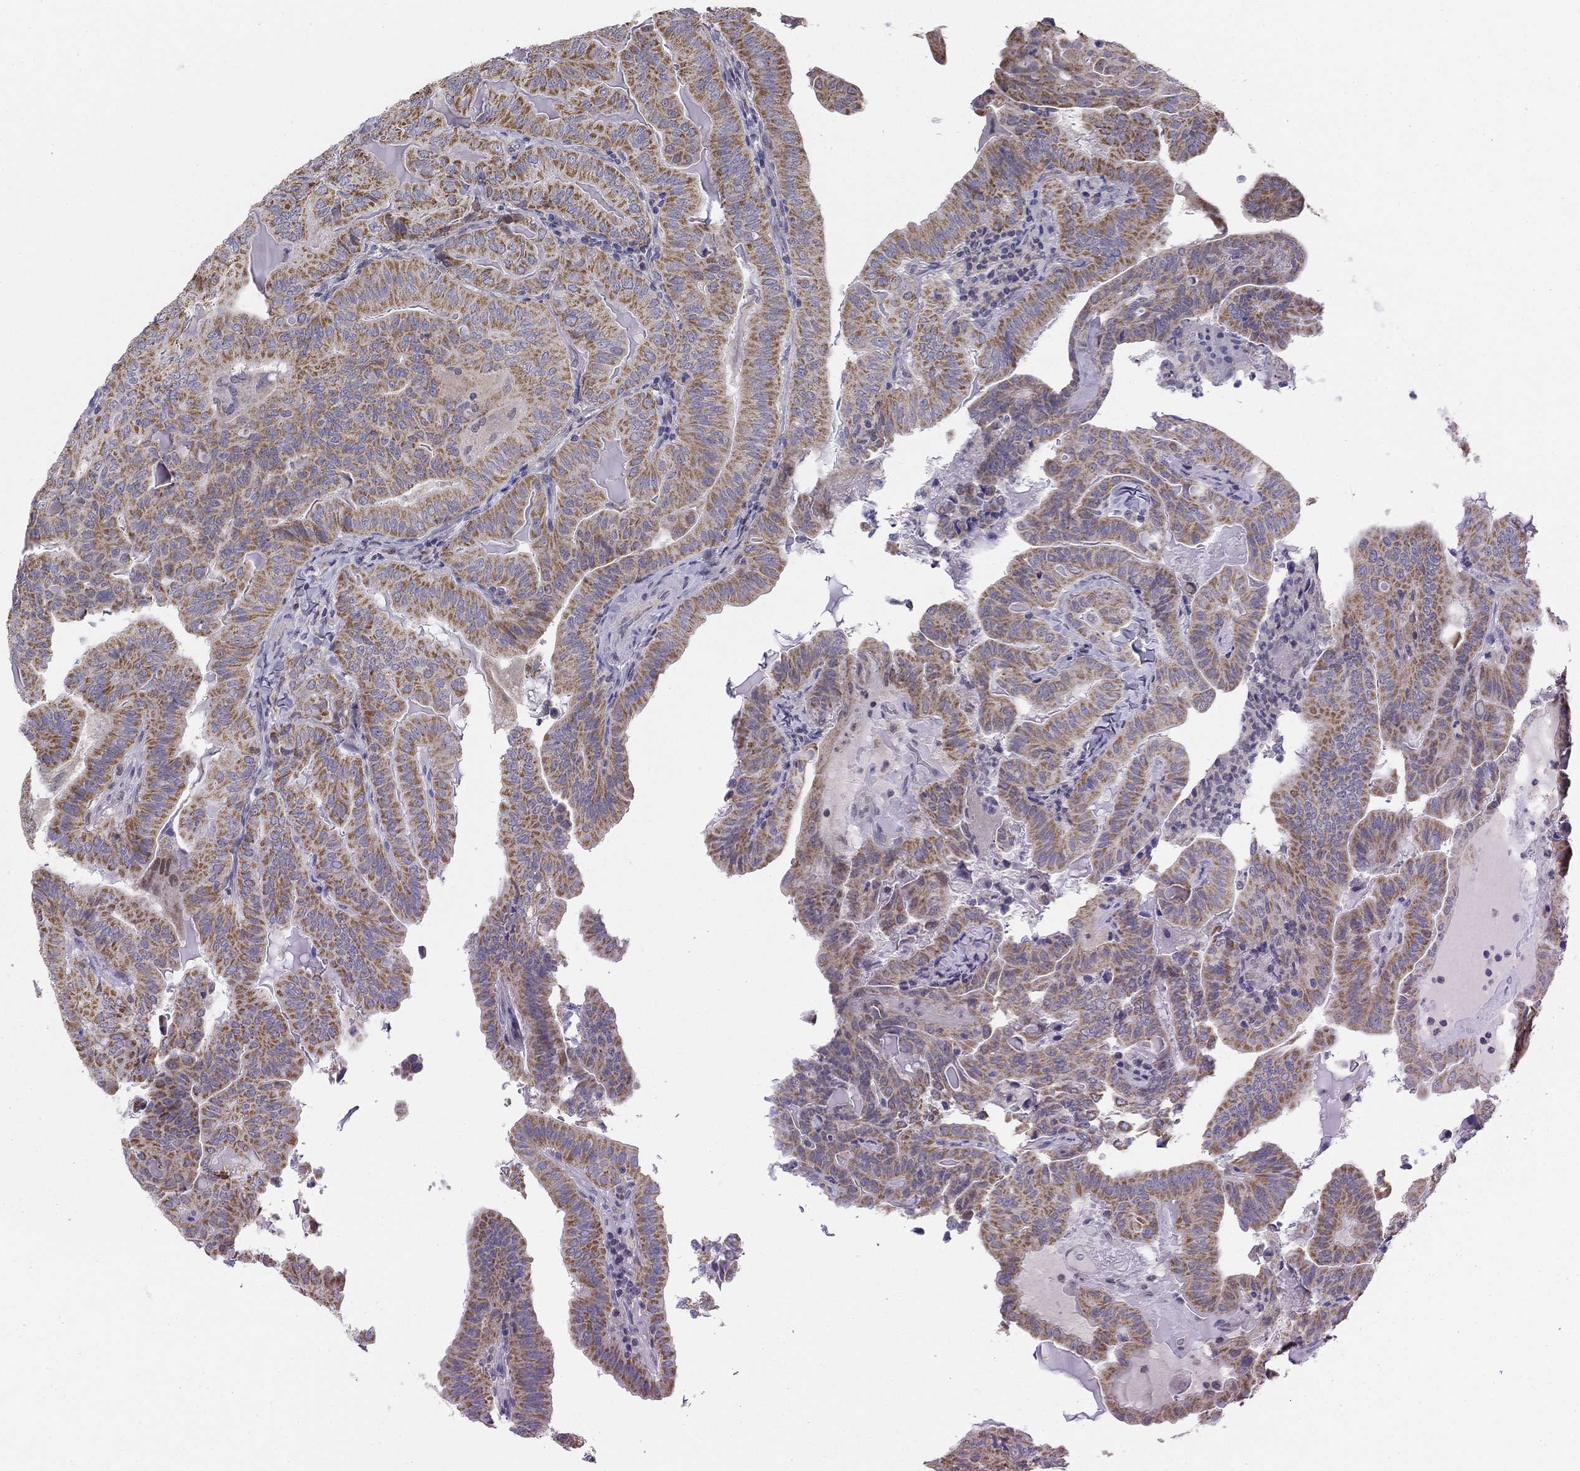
{"staining": {"intensity": "moderate", "quantity": ">75%", "location": "cytoplasmic/membranous"}, "tissue": "thyroid cancer", "cell_type": "Tumor cells", "image_type": "cancer", "snomed": [{"axis": "morphology", "description": "Papillary adenocarcinoma, NOS"}, {"axis": "topography", "description": "Thyroid gland"}], "caption": "Brown immunohistochemical staining in human thyroid papillary adenocarcinoma exhibits moderate cytoplasmic/membranous positivity in approximately >75% of tumor cells.", "gene": "SLC2A9", "patient": {"sex": "female", "age": 68}}